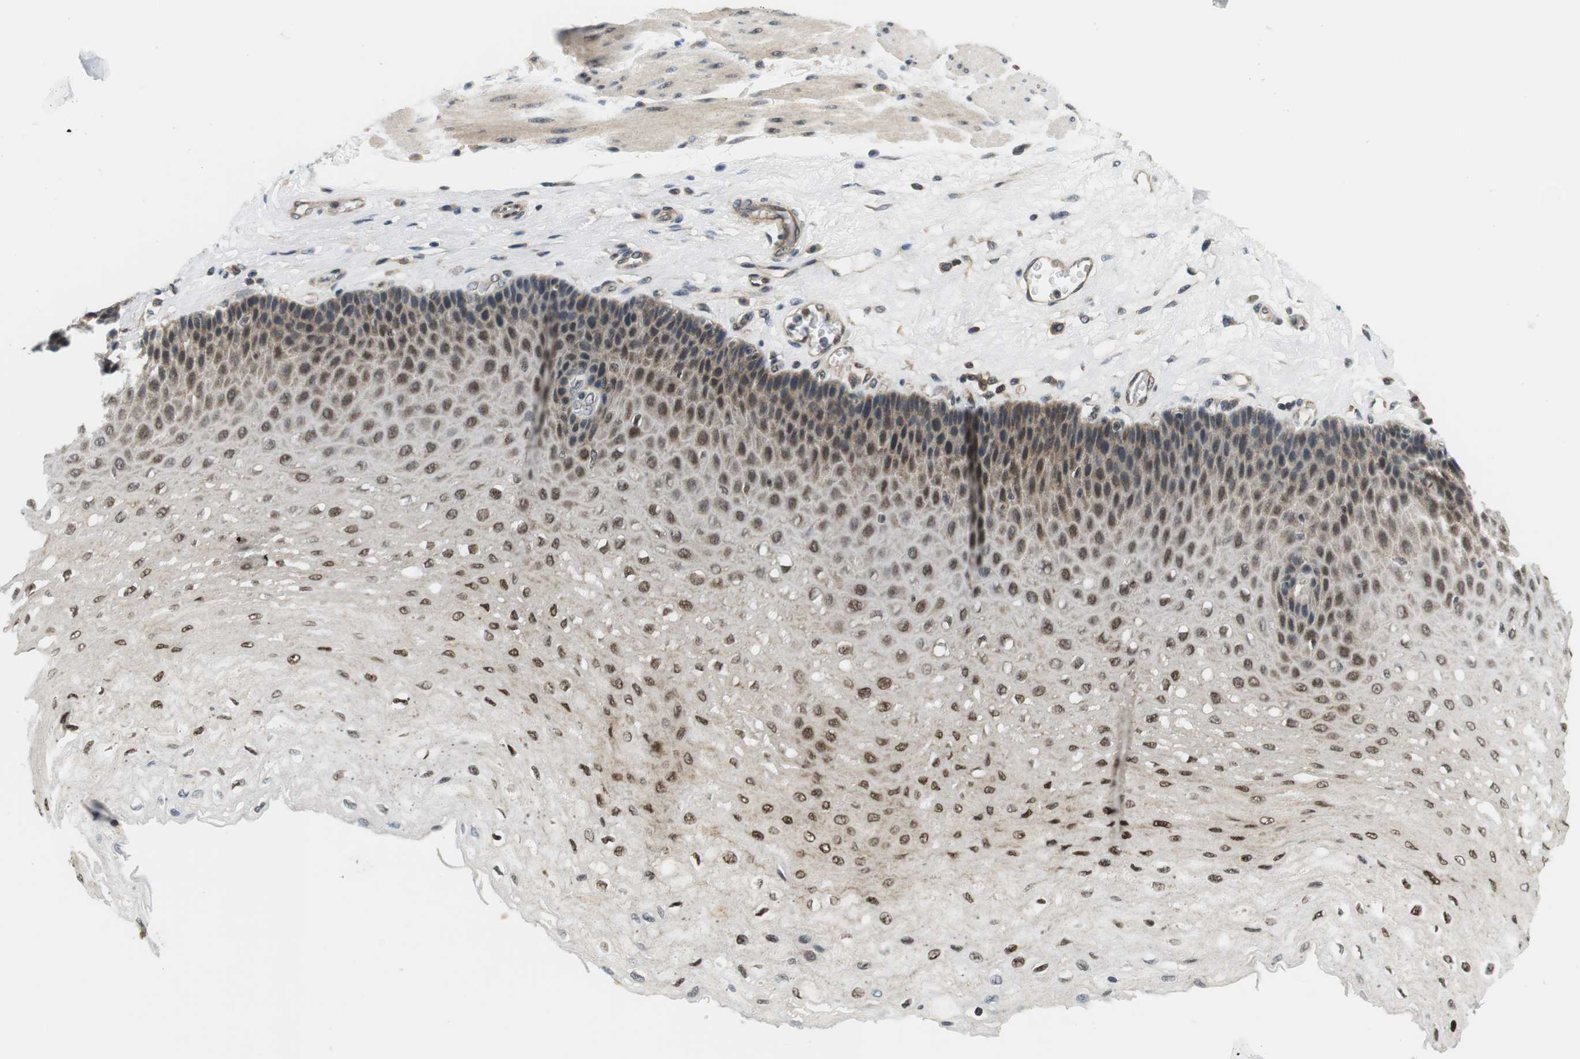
{"staining": {"intensity": "strong", "quantity": ">75%", "location": "cytoplasmic/membranous,nuclear"}, "tissue": "esophagus", "cell_type": "Squamous epithelial cells", "image_type": "normal", "snomed": [{"axis": "morphology", "description": "Normal tissue, NOS"}, {"axis": "topography", "description": "Esophagus"}], "caption": "Protein expression by immunohistochemistry demonstrates strong cytoplasmic/membranous,nuclear expression in about >75% of squamous epithelial cells in unremarkable esophagus.", "gene": "CSNK2B", "patient": {"sex": "female", "age": 72}}